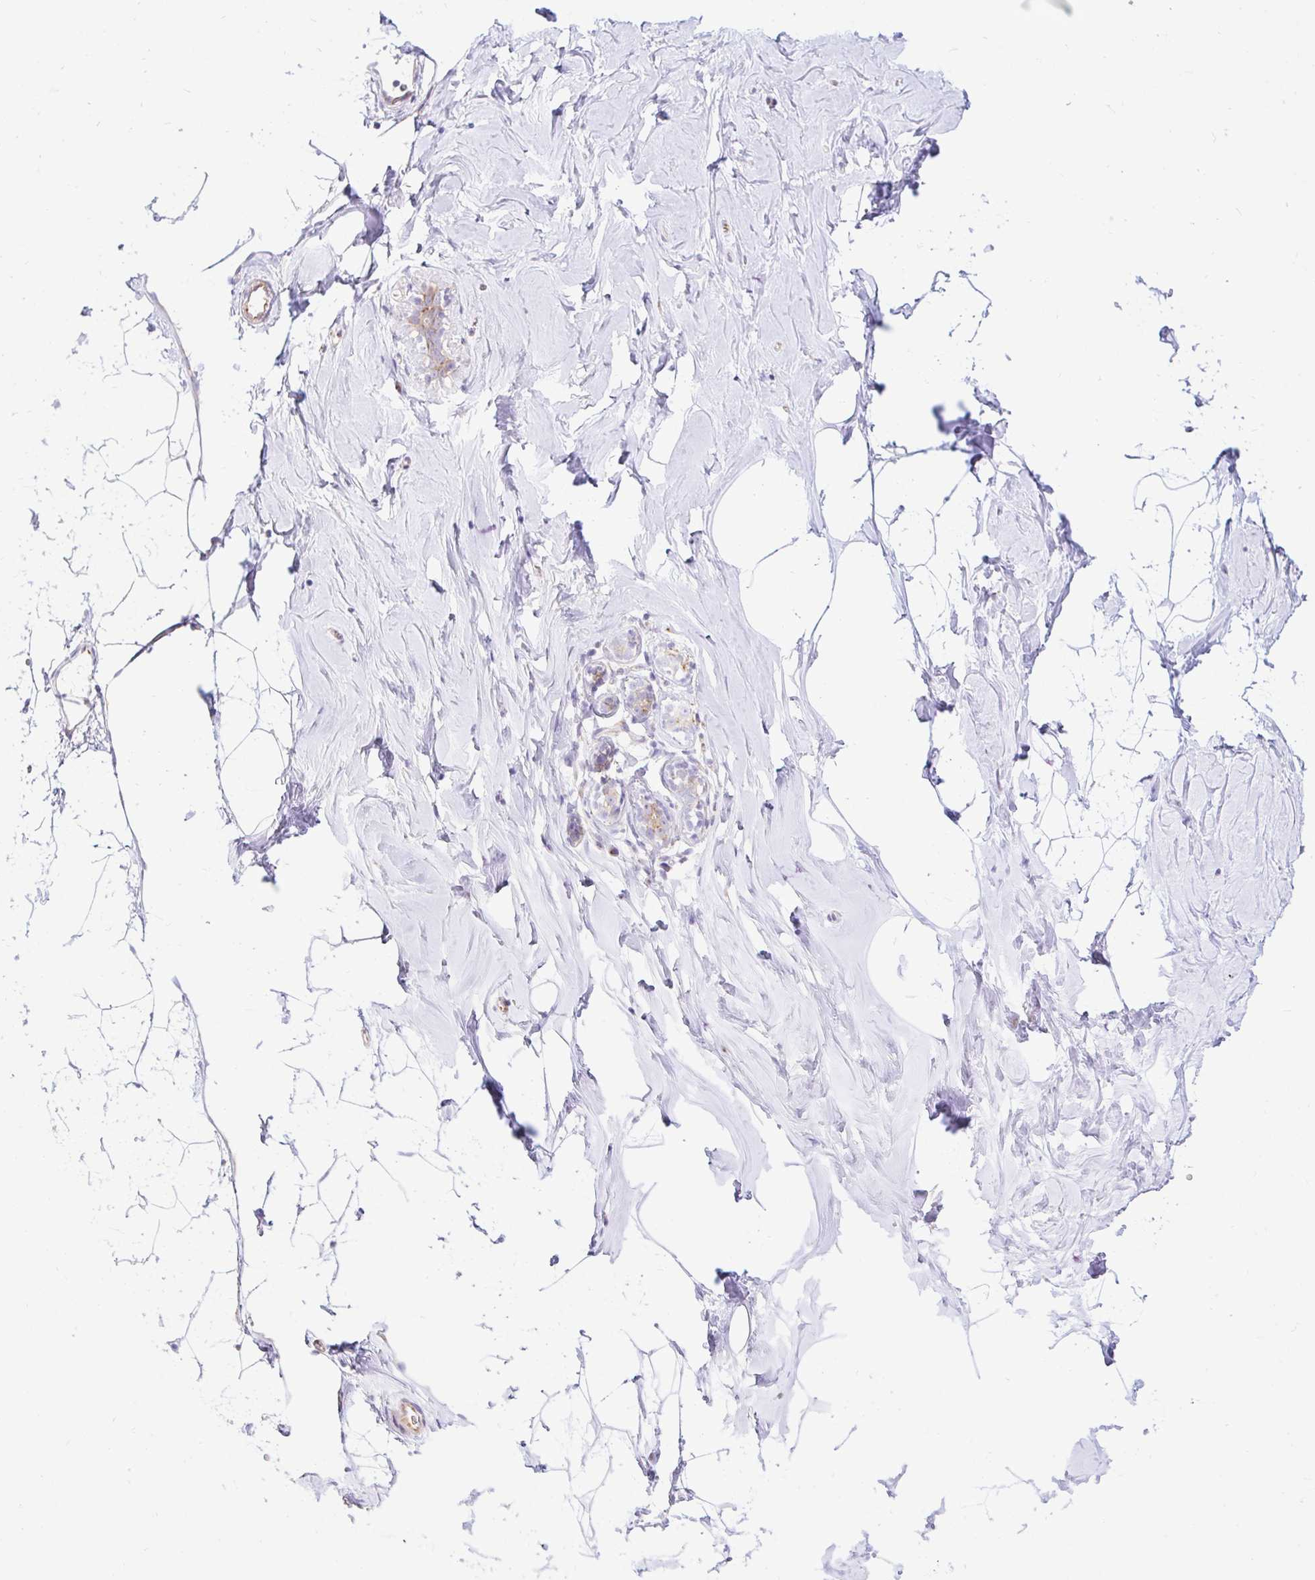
{"staining": {"intensity": "negative", "quantity": "none", "location": "none"}, "tissue": "breast", "cell_type": "Adipocytes", "image_type": "normal", "snomed": [{"axis": "morphology", "description": "Normal tissue, NOS"}, {"axis": "topography", "description": "Breast"}], "caption": "Histopathology image shows no significant protein positivity in adipocytes of unremarkable breast. Nuclei are stained in blue.", "gene": "CAPSL", "patient": {"sex": "female", "age": 32}}